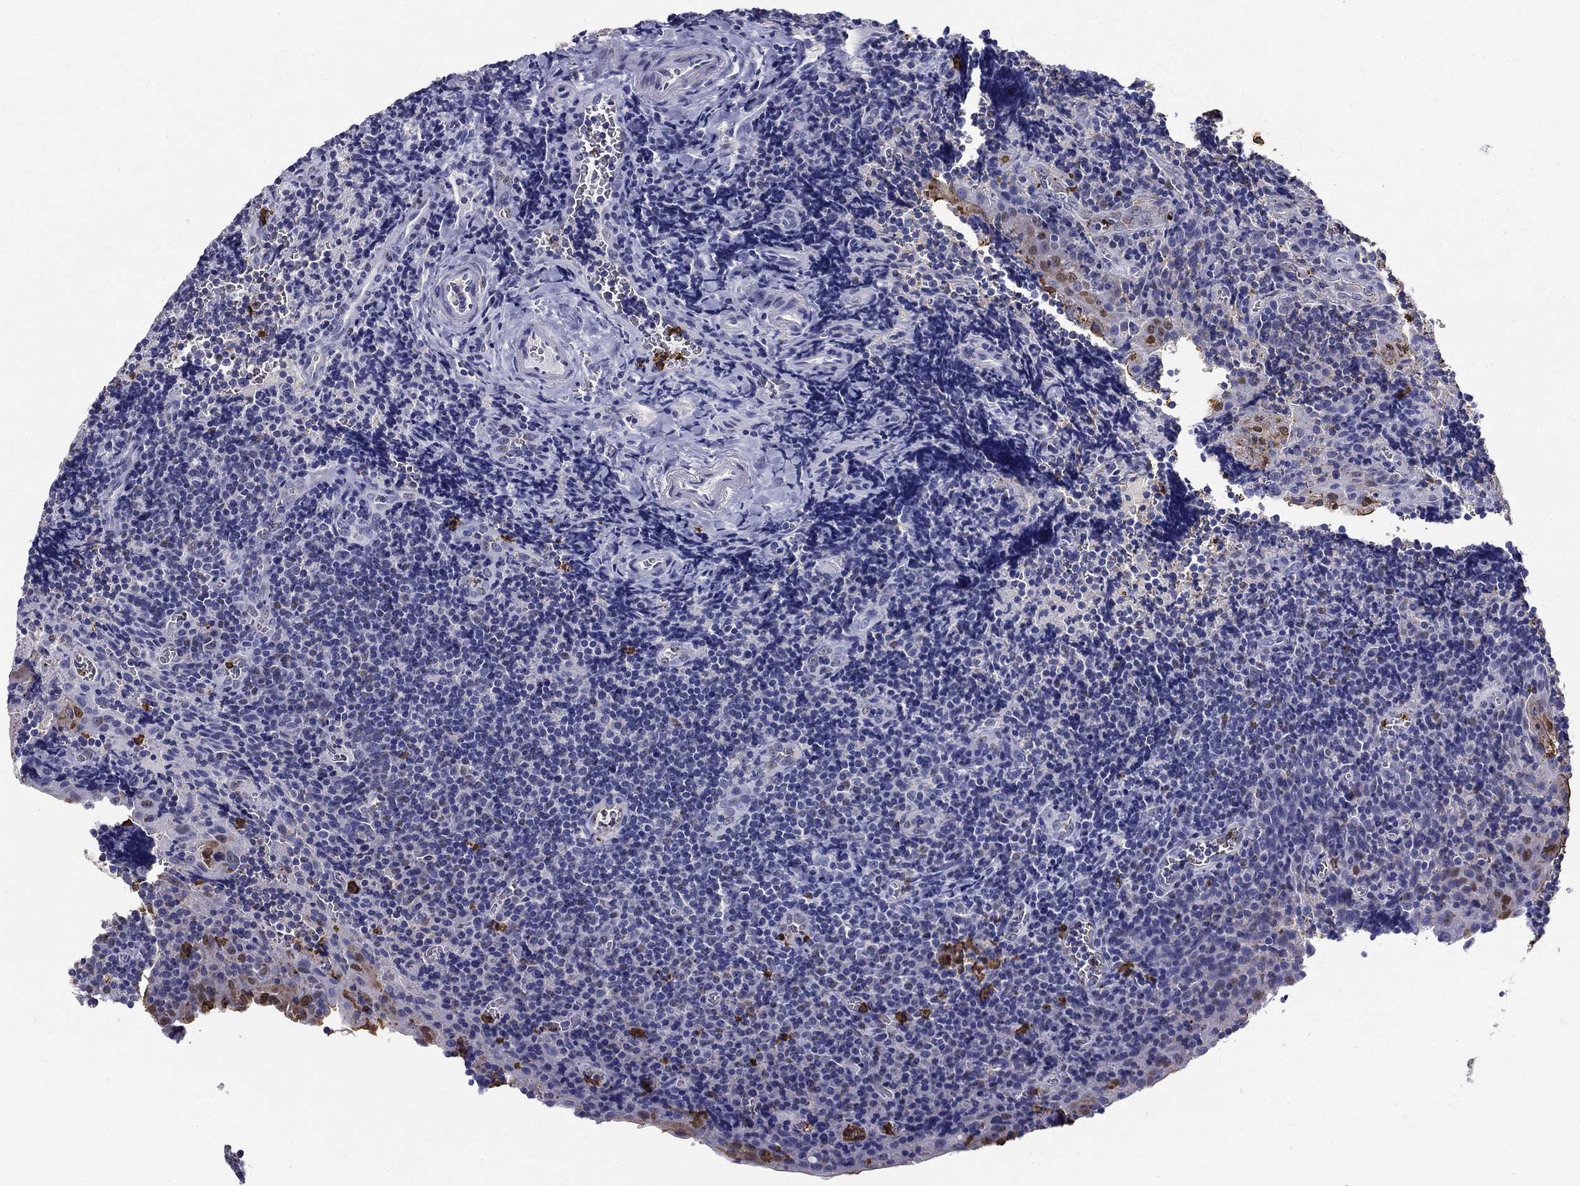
{"staining": {"intensity": "moderate", "quantity": "<25%", "location": "nuclear"}, "tissue": "tonsil", "cell_type": "Germinal center cells", "image_type": "normal", "snomed": [{"axis": "morphology", "description": "Normal tissue, NOS"}, {"axis": "morphology", "description": "Inflammation, NOS"}, {"axis": "topography", "description": "Tonsil"}], "caption": "Unremarkable tonsil was stained to show a protein in brown. There is low levels of moderate nuclear positivity in approximately <25% of germinal center cells. The staining was performed using DAB, with brown indicating positive protein expression. Nuclei are stained blue with hematoxylin.", "gene": "IGSF8", "patient": {"sex": "female", "age": 31}}